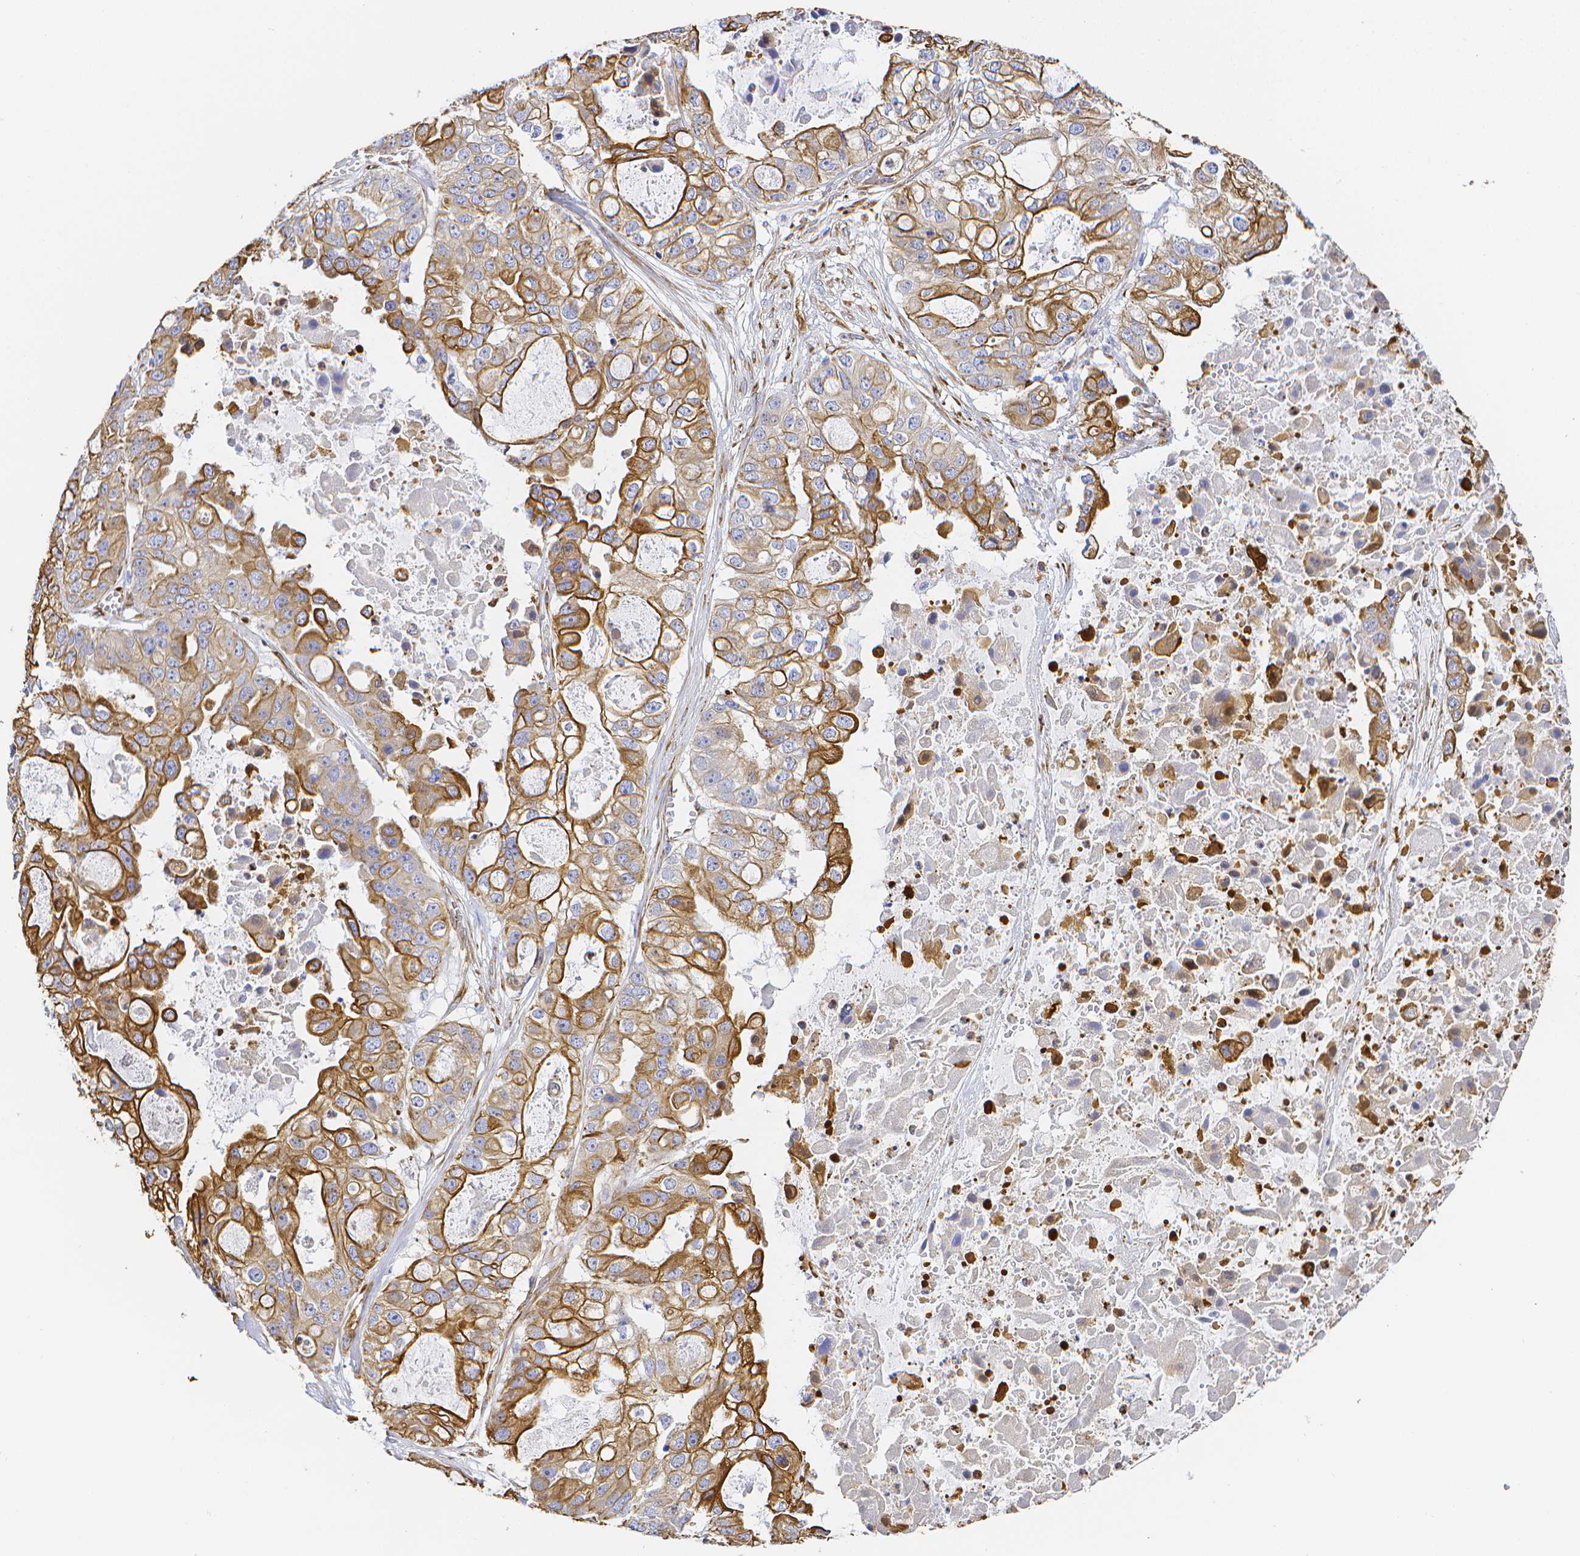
{"staining": {"intensity": "moderate", "quantity": "<25%", "location": "cytoplasmic/membranous"}, "tissue": "ovarian cancer", "cell_type": "Tumor cells", "image_type": "cancer", "snomed": [{"axis": "morphology", "description": "Cystadenocarcinoma, serous, NOS"}, {"axis": "topography", "description": "Ovary"}], "caption": "Tumor cells reveal moderate cytoplasmic/membranous positivity in approximately <25% of cells in ovarian cancer. Nuclei are stained in blue.", "gene": "SMURF1", "patient": {"sex": "female", "age": 56}}